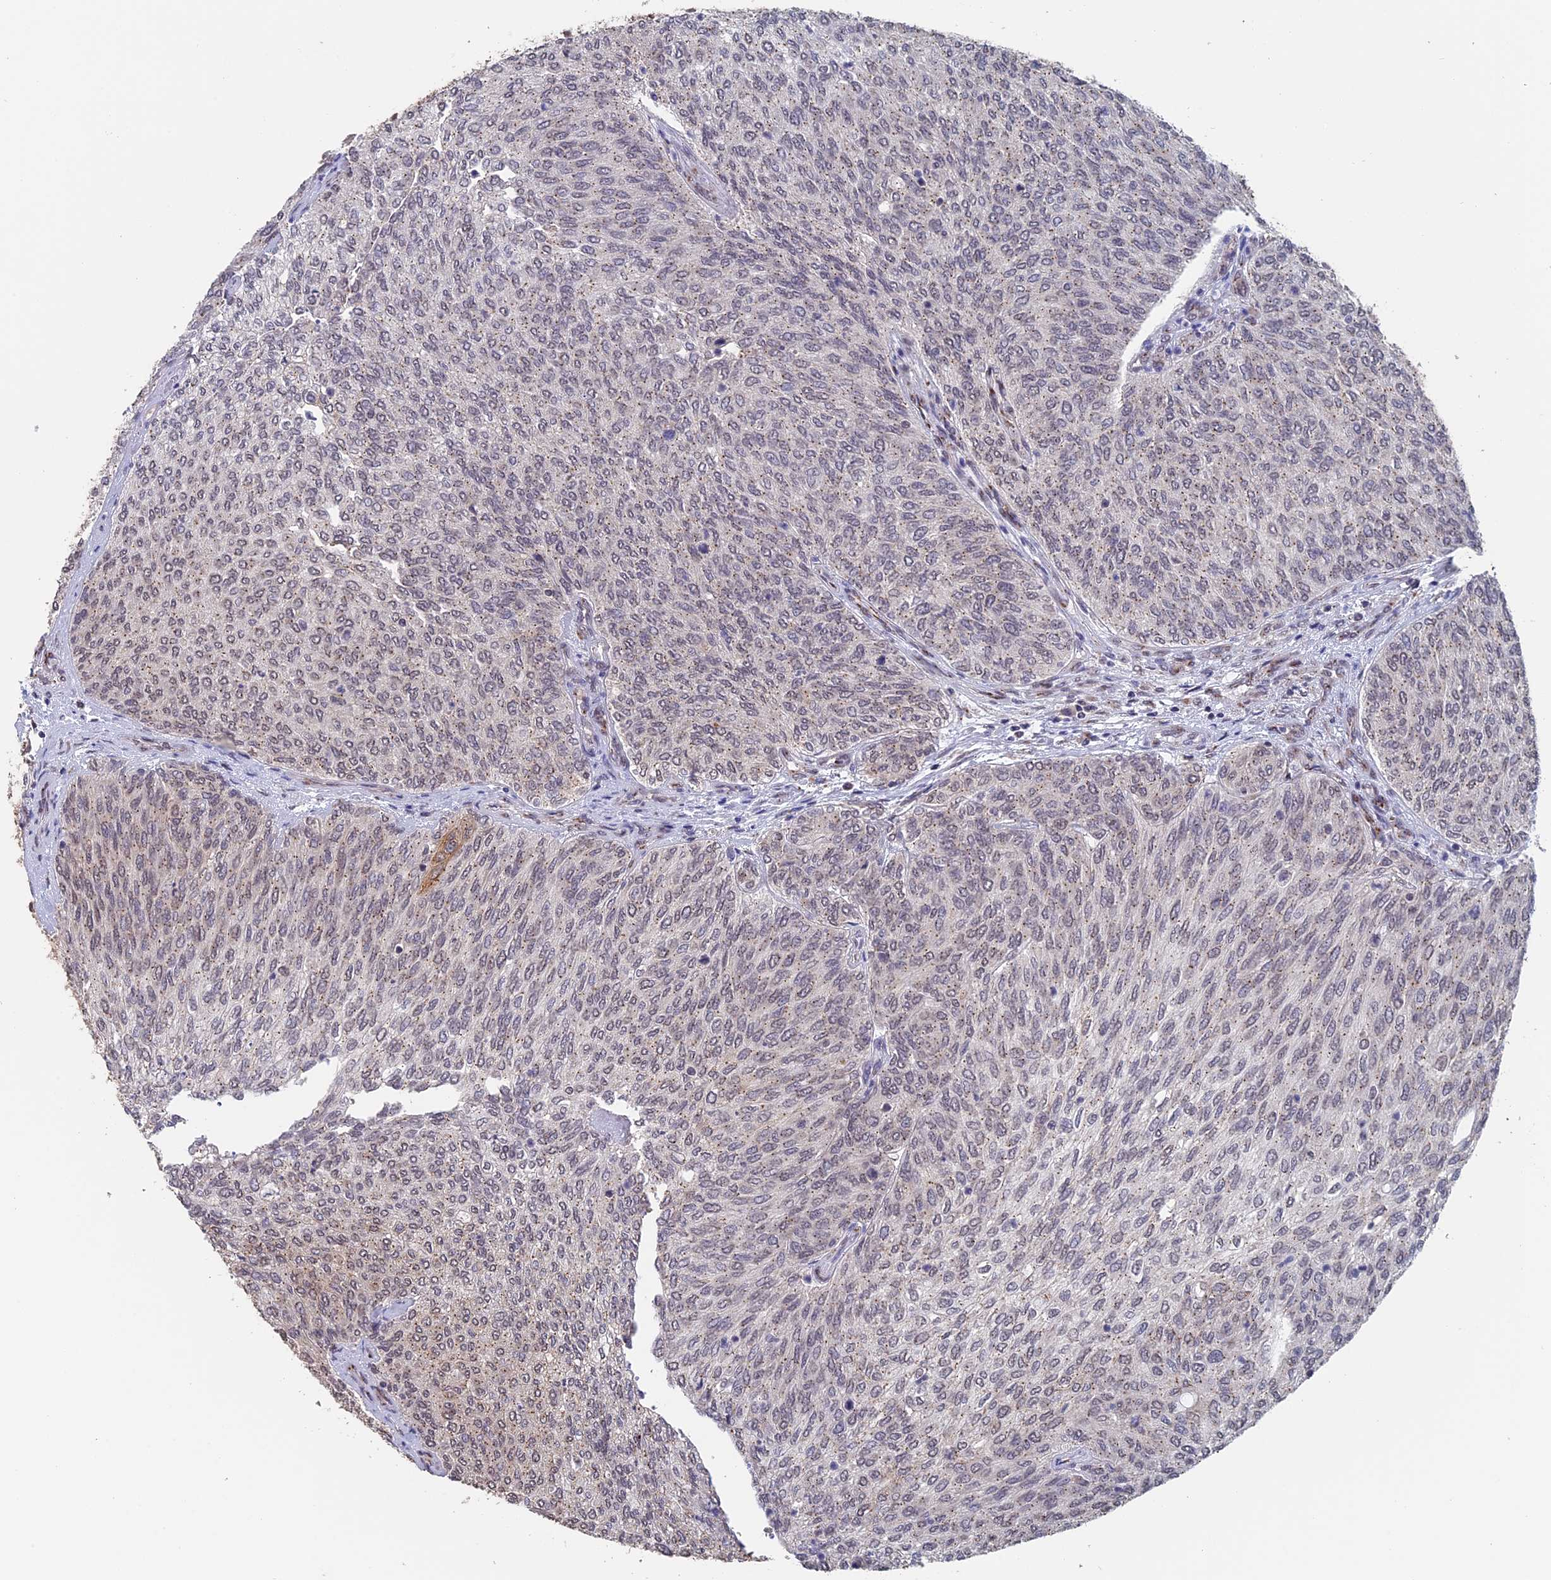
{"staining": {"intensity": "weak", "quantity": ">75%", "location": "cytoplasmic/membranous,nuclear"}, "tissue": "urothelial cancer", "cell_type": "Tumor cells", "image_type": "cancer", "snomed": [{"axis": "morphology", "description": "Urothelial carcinoma, Low grade"}, {"axis": "topography", "description": "Urinary bladder"}], "caption": "This micrograph reveals immunohistochemistry staining of urothelial cancer, with low weak cytoplasmic/membranous and nuclear staining in about >75% of tumor cells.", "gene": "PIGQ", "patient": {"sex": "female", "age": 79}}